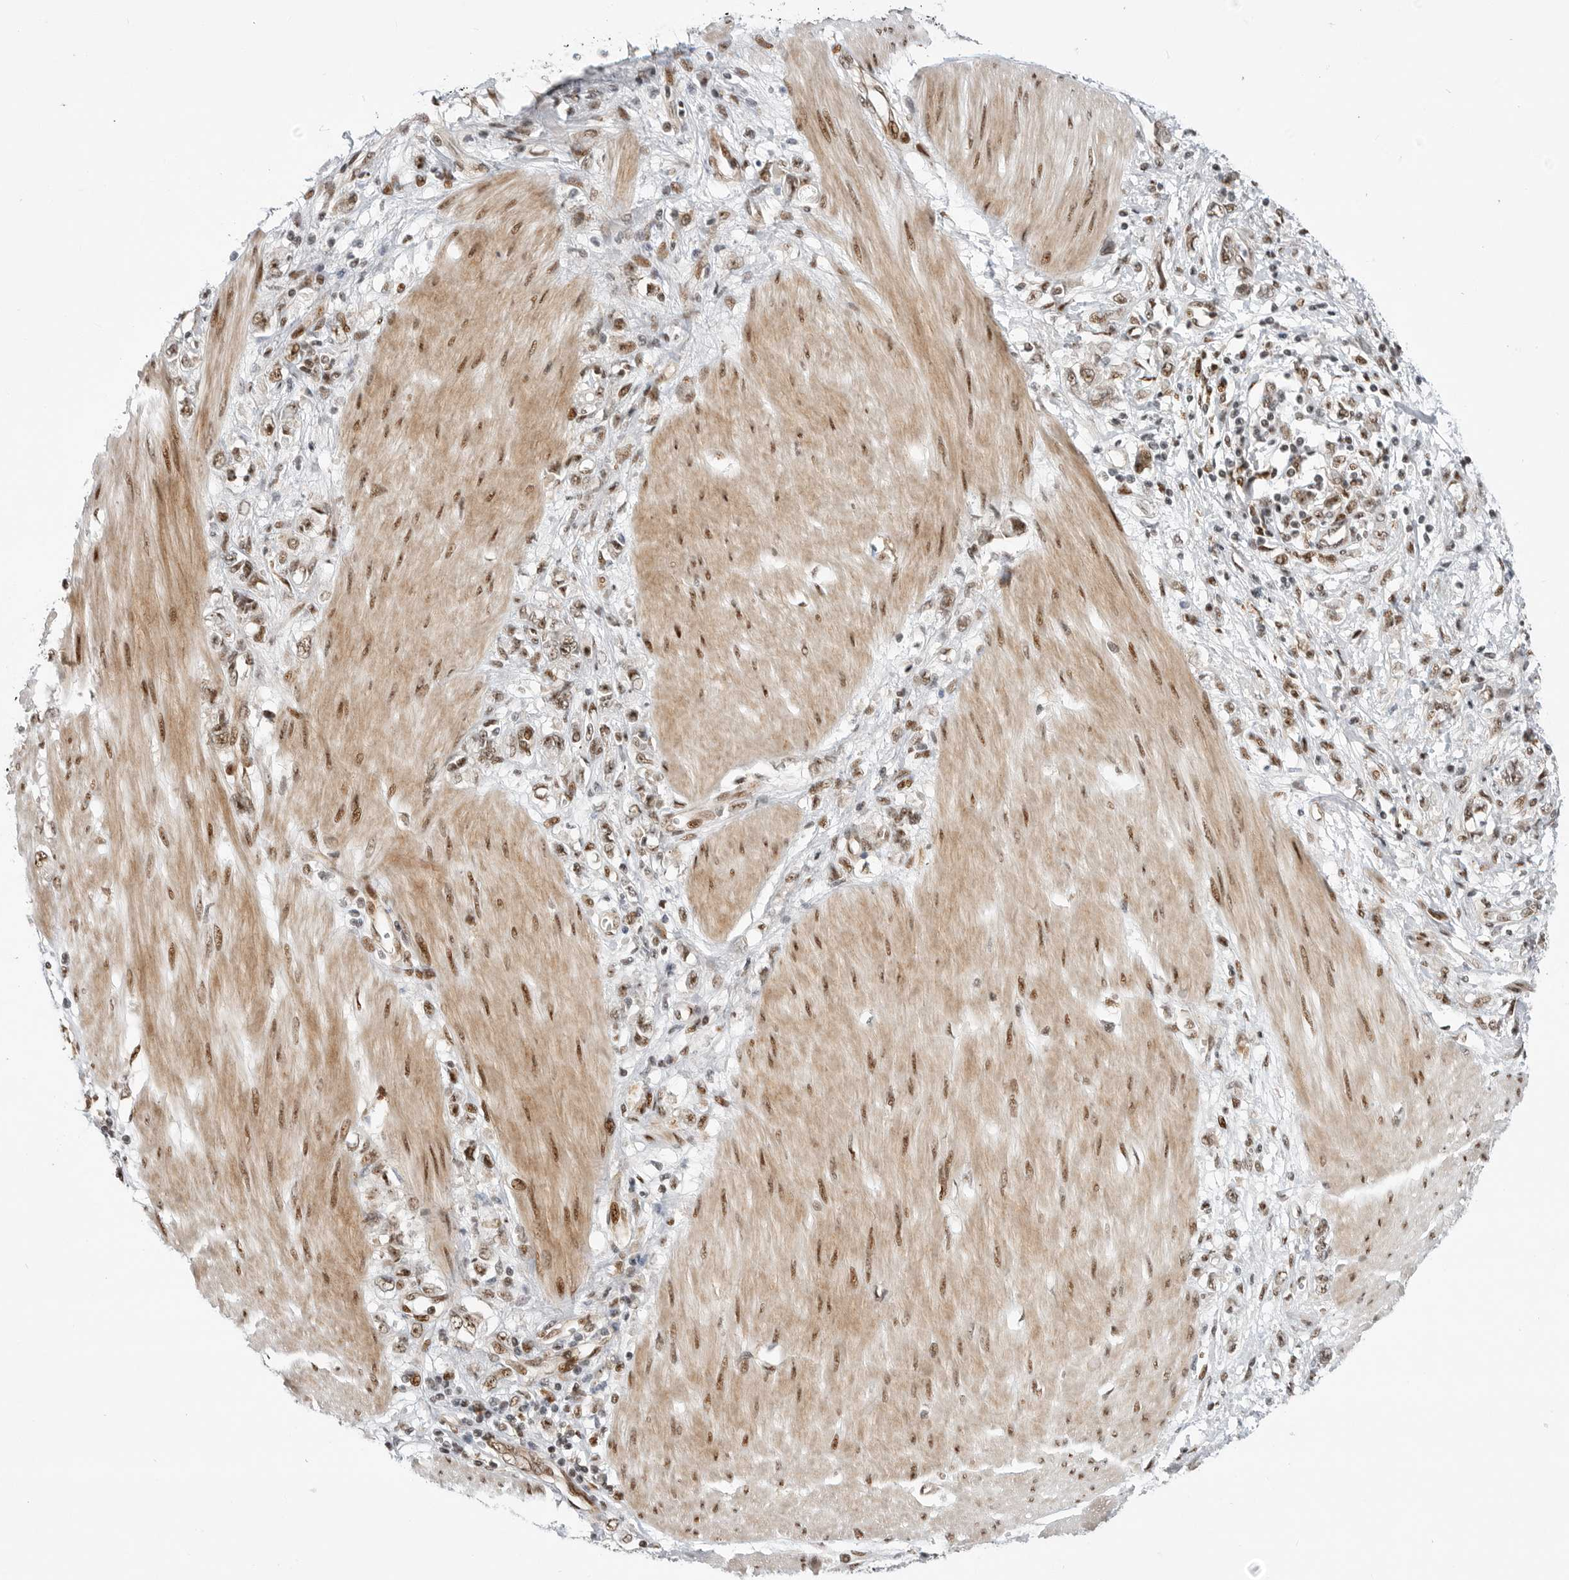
{"staining": {"intensity": "moderate", "quantity": ">75%", "location": "nuclear"}, "tissue": "stomach cancer", "cell_type": "Tumor cells", "image_type": "cancer", "snomed": [{"axis": "morphology", "description": "Adenocarcinoma, NOS"}, {"axis": "topography", "description": "Stomach"}], "caption": "This photomicrograph exhibits IHC staining of stomach adenocarcinoma, with medium moderate nuclear expression in about >75% of tumor cells.", "gene": "GPATCH2", "patient": {"sex": "female", "age": 76}}